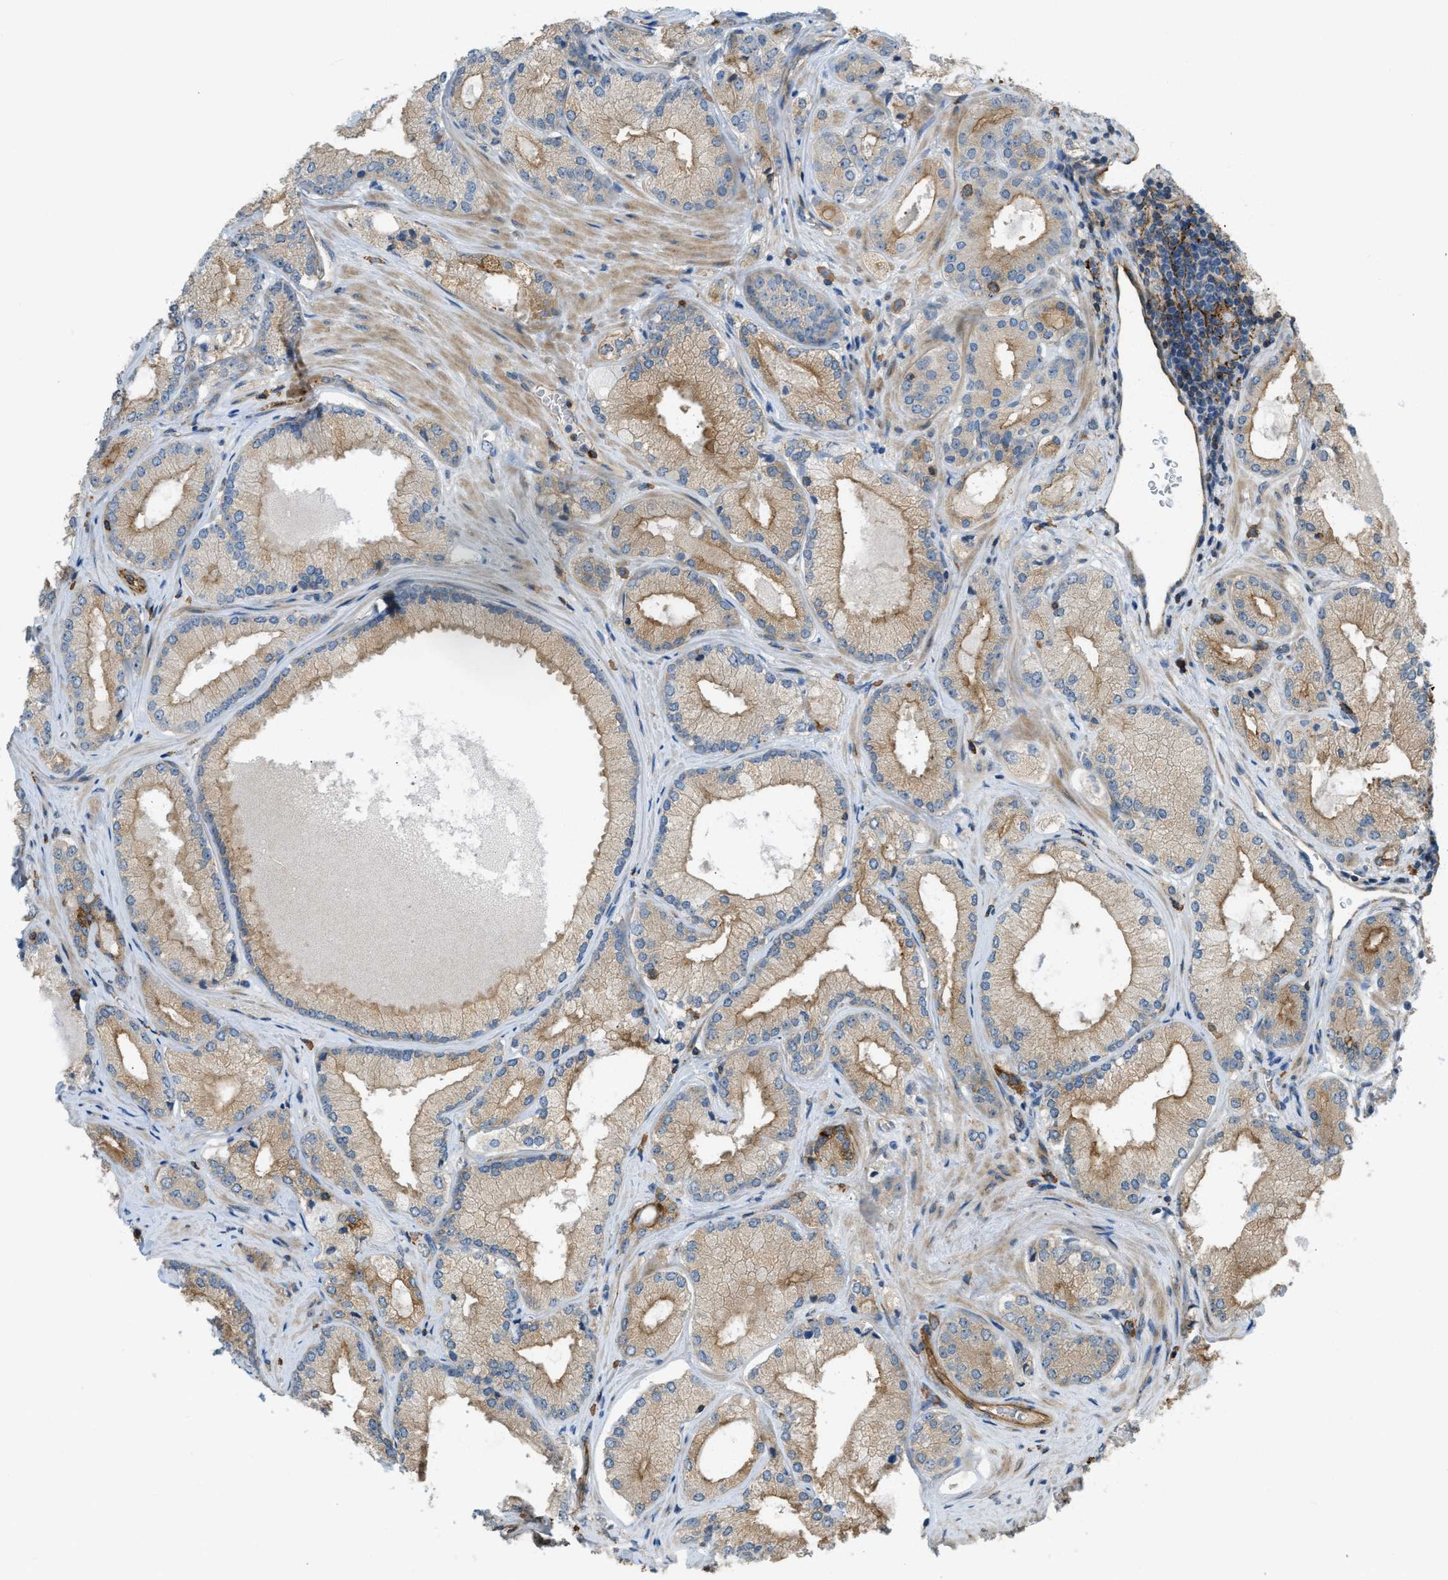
{"staining": {"intensity": "moderate", "quantity": ">75%", "location": "cytoplasmic/membranous"}, "tissue": "prostate cancer", "cell_type": "Tumor cells", "image_type": "cancer", "snomed": [{"axis": "morphology", "description": "Adenocarcinoma, Low grade"}, {"axis": "topography", "description": "Prostate"}], "caption": "Protein analysis of prostate cancer (low-grade adenocarcinoma) tissue shows moderate cytoplasmic/membranous staining in about >75% of tumor cells. The staining was performed using DAB (3,3'-diaminobenzidine), with brown indicating positive protein expression. Nuclei are stained blue with hematoxylin.", "gene": "KIAA1671", "patient": {"sex": "male", "age": 65}}